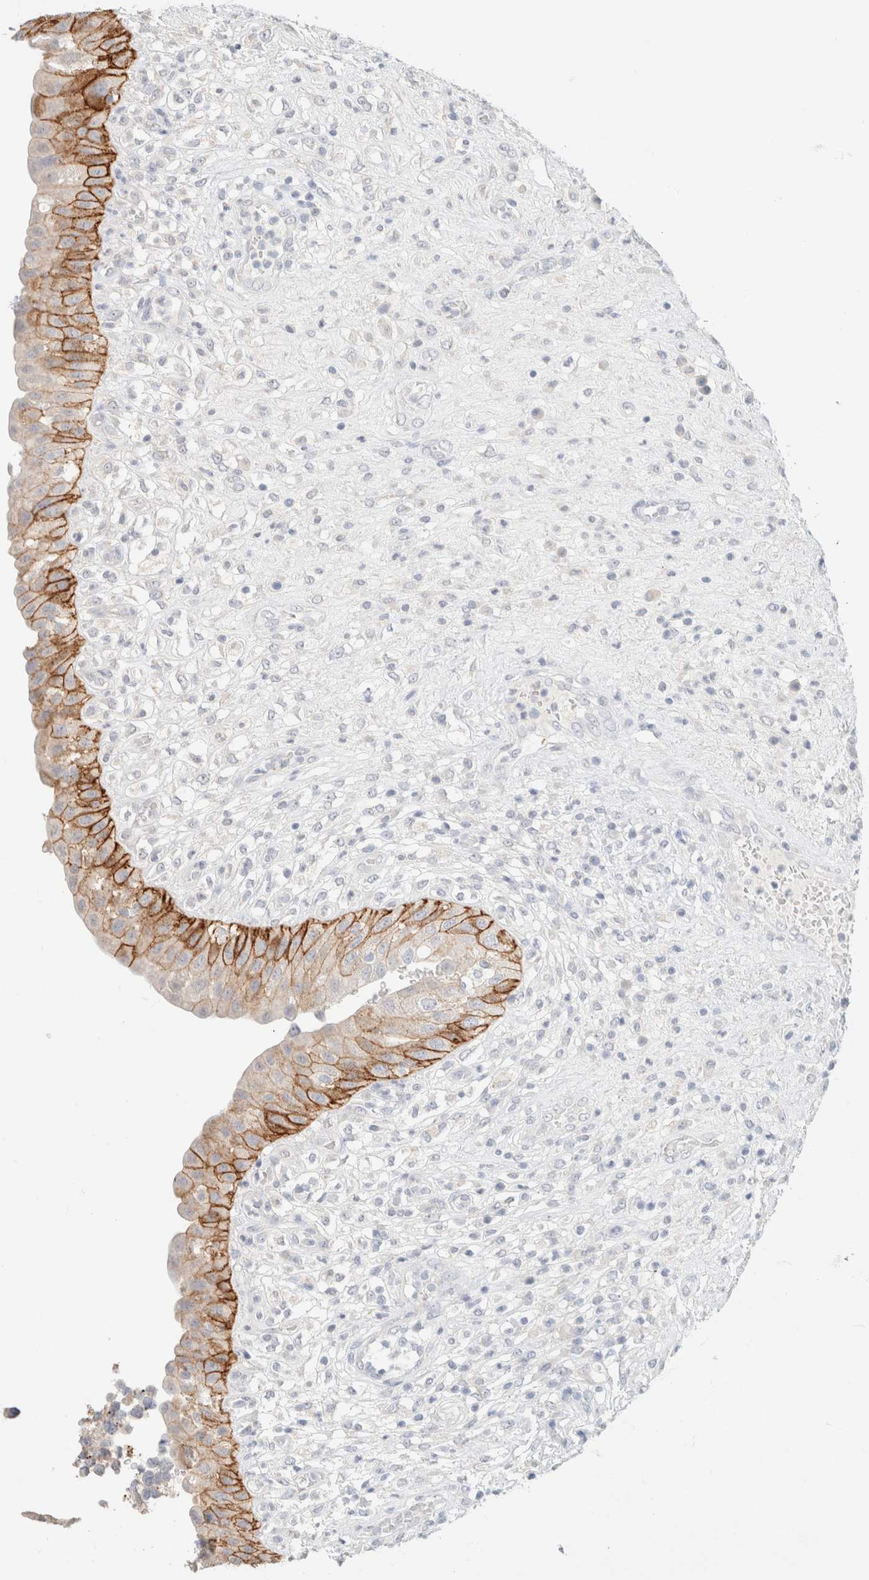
{"staining": {"intensity": "moderate", "quantity": "25%-75%", "location": "cytoplasmic/membranous"}, "tissue": "urinary bladder", "cell_type": "Urothelial cells", "image_type": "normal", "snomed": [{"axis": "morphology", "description": "Normal tissue, NOS"}, {"axis": "topography", "description": "Urinary bladder"}], "caption": "Immunohistochemistry (IHC) (DAB) staining of normal human urinary bladder reveals moderate cytoplasmic/membranous protein expression in approximately 25%-75% of urothelial cells.", "gene": "CA12", "patient": {"sex": "female", "age": 62}}